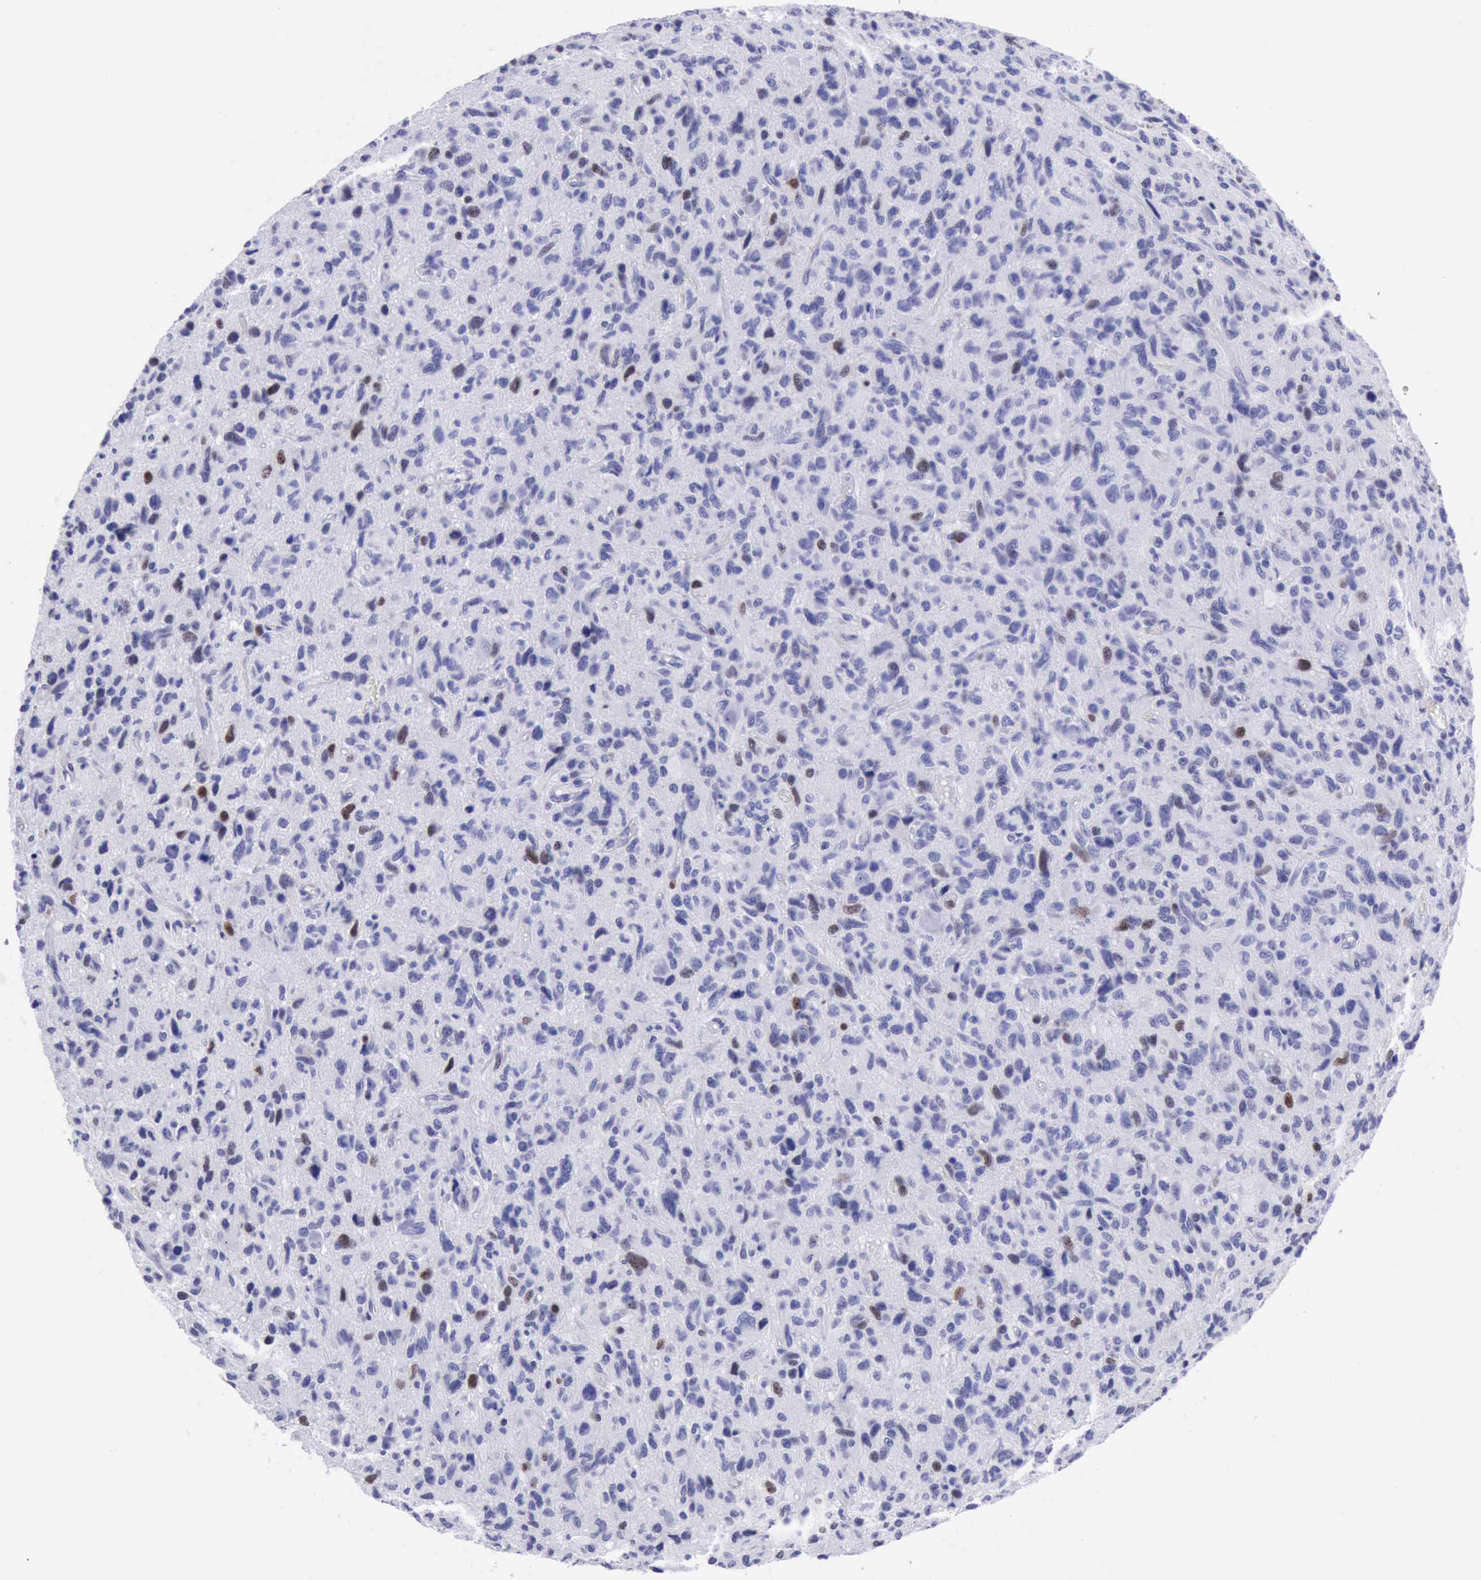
{"staining": {"intensity": "weak", "quantity": "<25%", "location": "nuclear"}, "tissue": "glioma", "cell_type": "Tumor cells", "image_type": "cancer", "snomed": [{"axis": "morphology", "description": "Glioma, malignant, High grade"}, {"axis": "topography", "description": "Brain"}], "caption": "High magnification brightfield microscopy of malignant glioma (high-grade) stained with DAB (3,3'-diaminobenzidine) (brown) and counterstained with hematoxylin (blue): tumor cells show no significant expression. Nuclei are stained in blue.", "gene": "MCM2", "patient": {"sex": "female", "age": 60}}